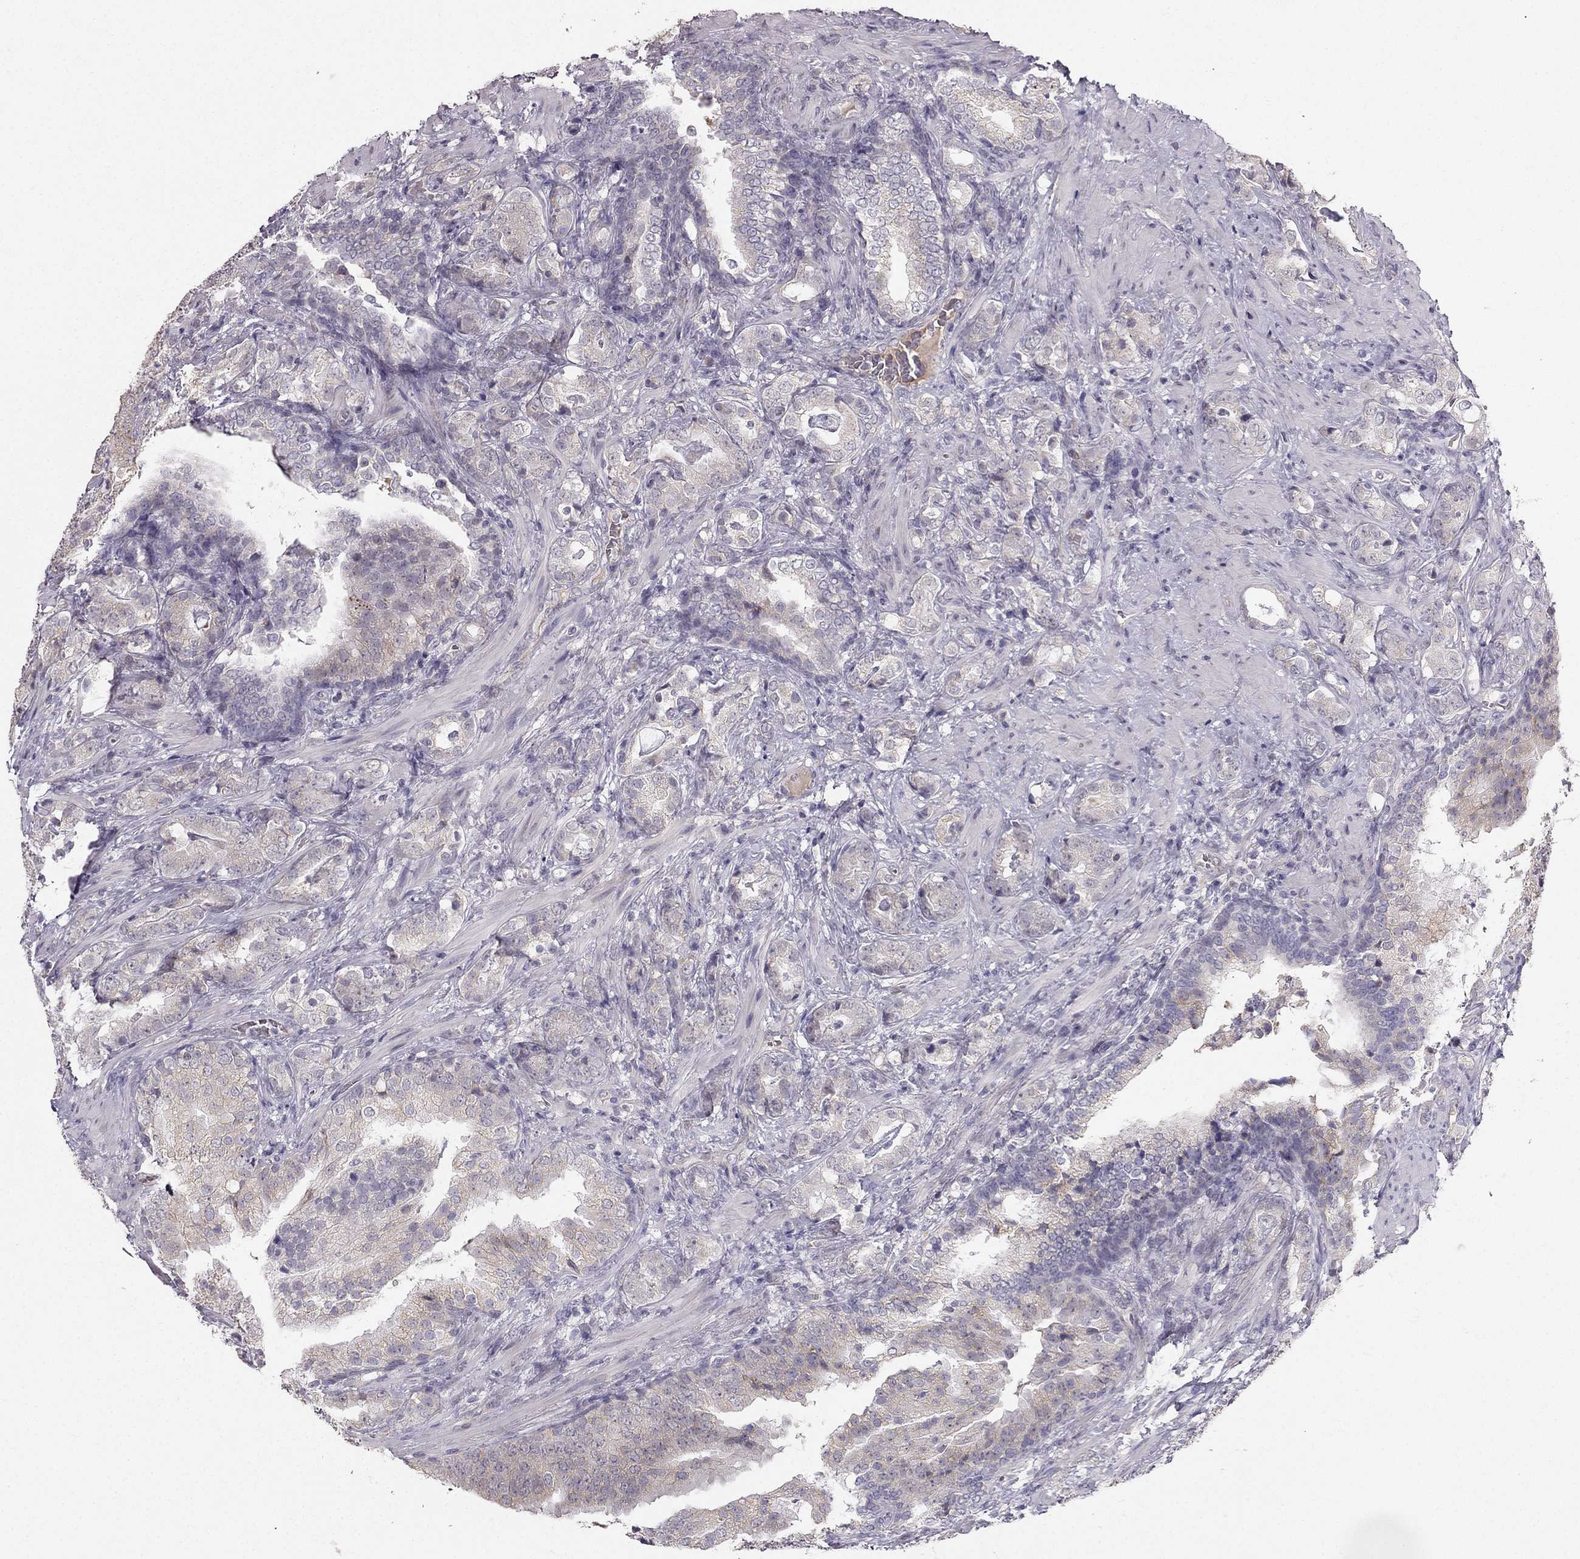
{"staining": {"intensity": "weak", "quantity": "25%-75%", "location": "cytoplasmic/membranous"}, "tissue": "prostate cancer", "cell_type": "Tumor cells", "image_type": "cancer", "snomed": [{"axis": "morphology", "description": "Adenocarcinoma, NOS"}, {"axis": "topography", "description": "Prostate"}], "caption": "Weak cytoplasmic/membranous protein staining is identified in about 25%-75% of tumor cells in prostate adenocarcinoma.", "gene": "TSPYL5", "patient": {"sex": "male", "age": 57}}